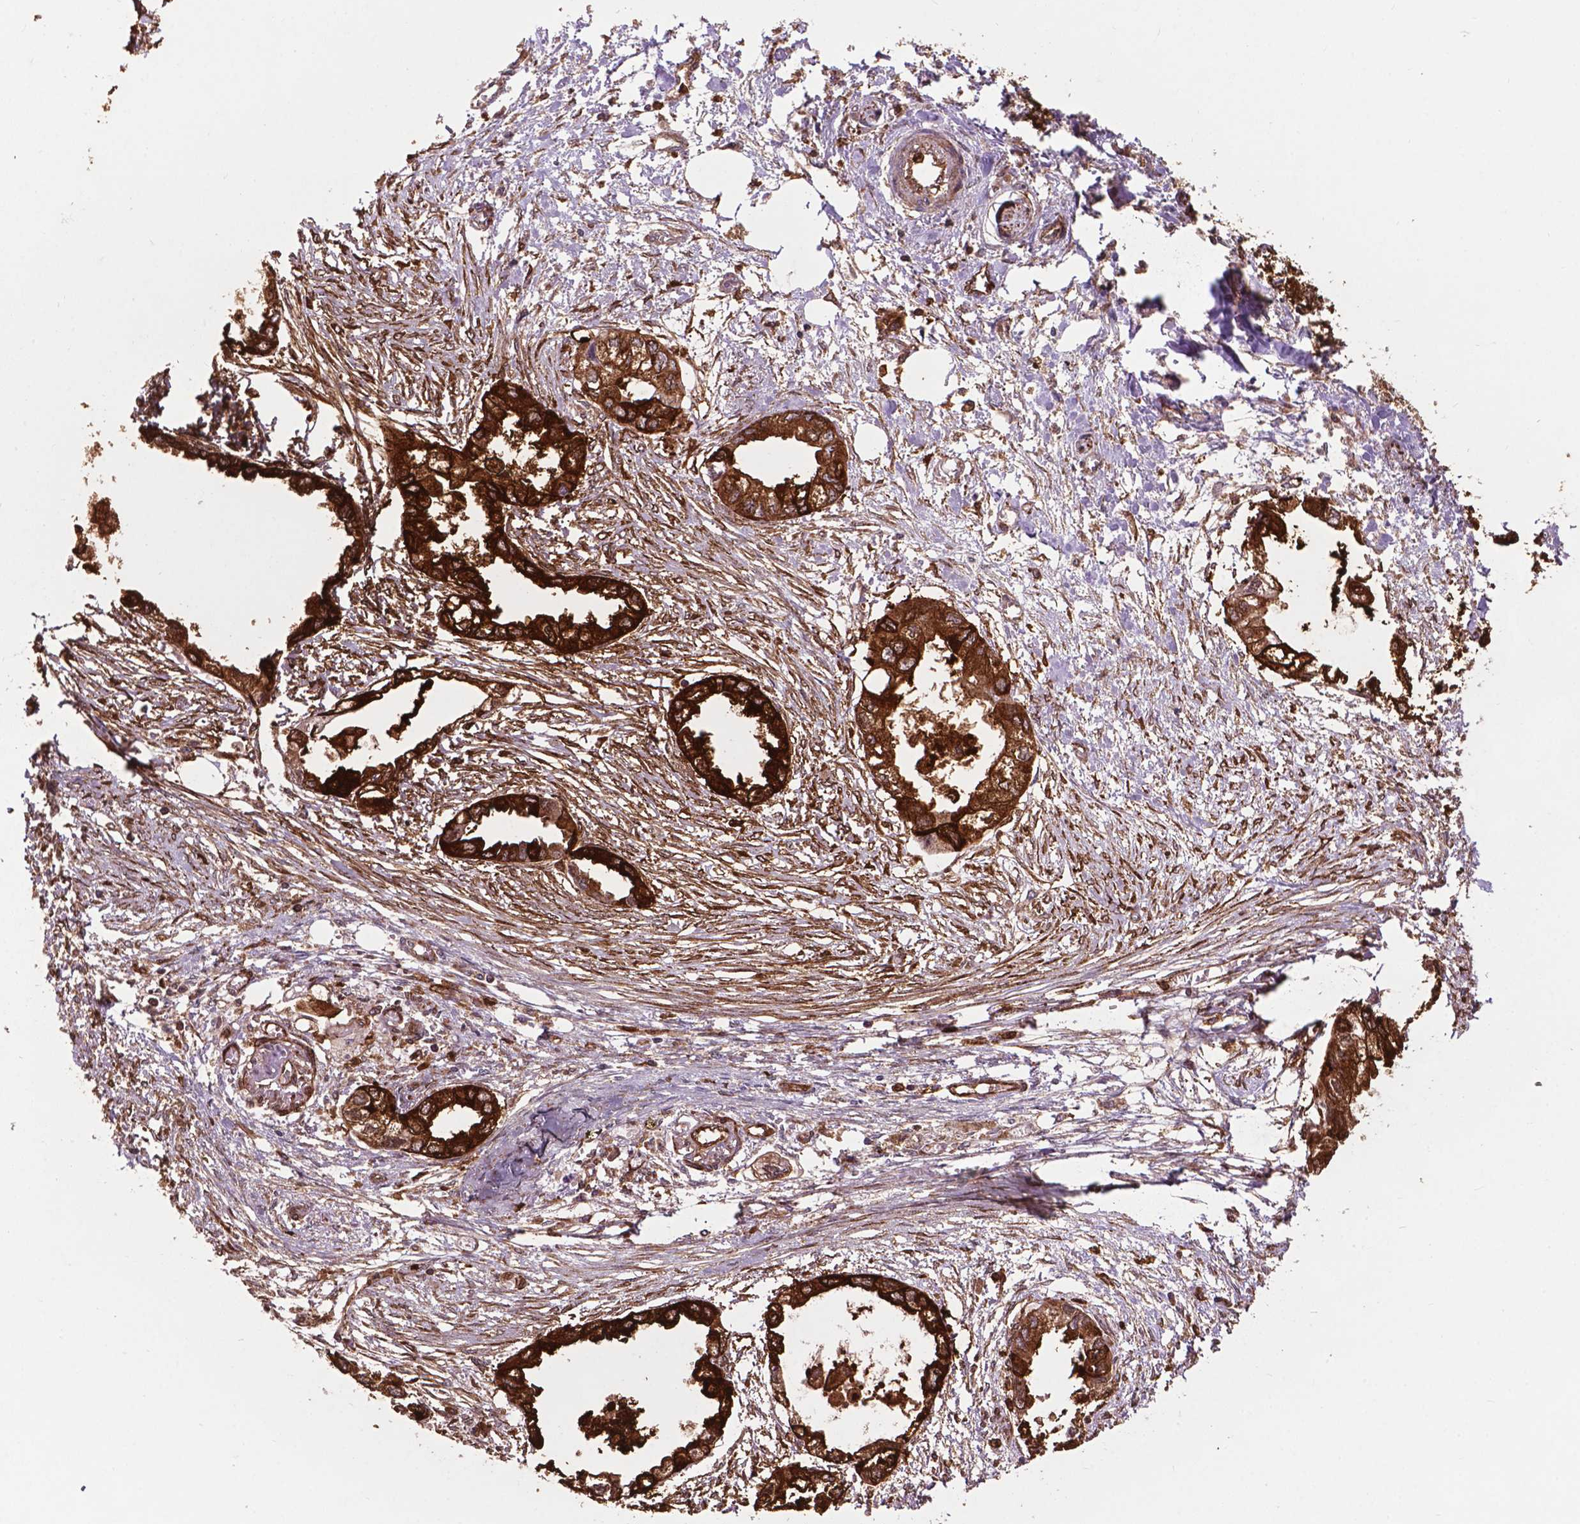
{"staining": {"intensity": "strong", "quantity": ">75%", "location": "cytoplasmic/membranous"}, "tissue": "endometrial cancer", "cell_type": "Tumor cells", "image_type": "cancer", "snomed": [{"axis": "morphology", "description": "Adenocarcinoma, NOS"}, {"axis": "morphology", "description": "Adenocarcinoma, metastatic, NOS"}, {"axis": "topography", "description": "Adipose tissue"}, {"axis": "topography", "description": "Endometrium"}], "caption": "Immunohistochemical staining of human endometrial cancer displays high levels of strong cytoplasmic/membranous staining in approximately >75% of tumor cells. (Stains: DAB in brown, nuclei in blue, Microscopy: brightfield microscopy at high magnification).", "gene": "SMAD3", "patient": {"sex": "female", "age": 67}}